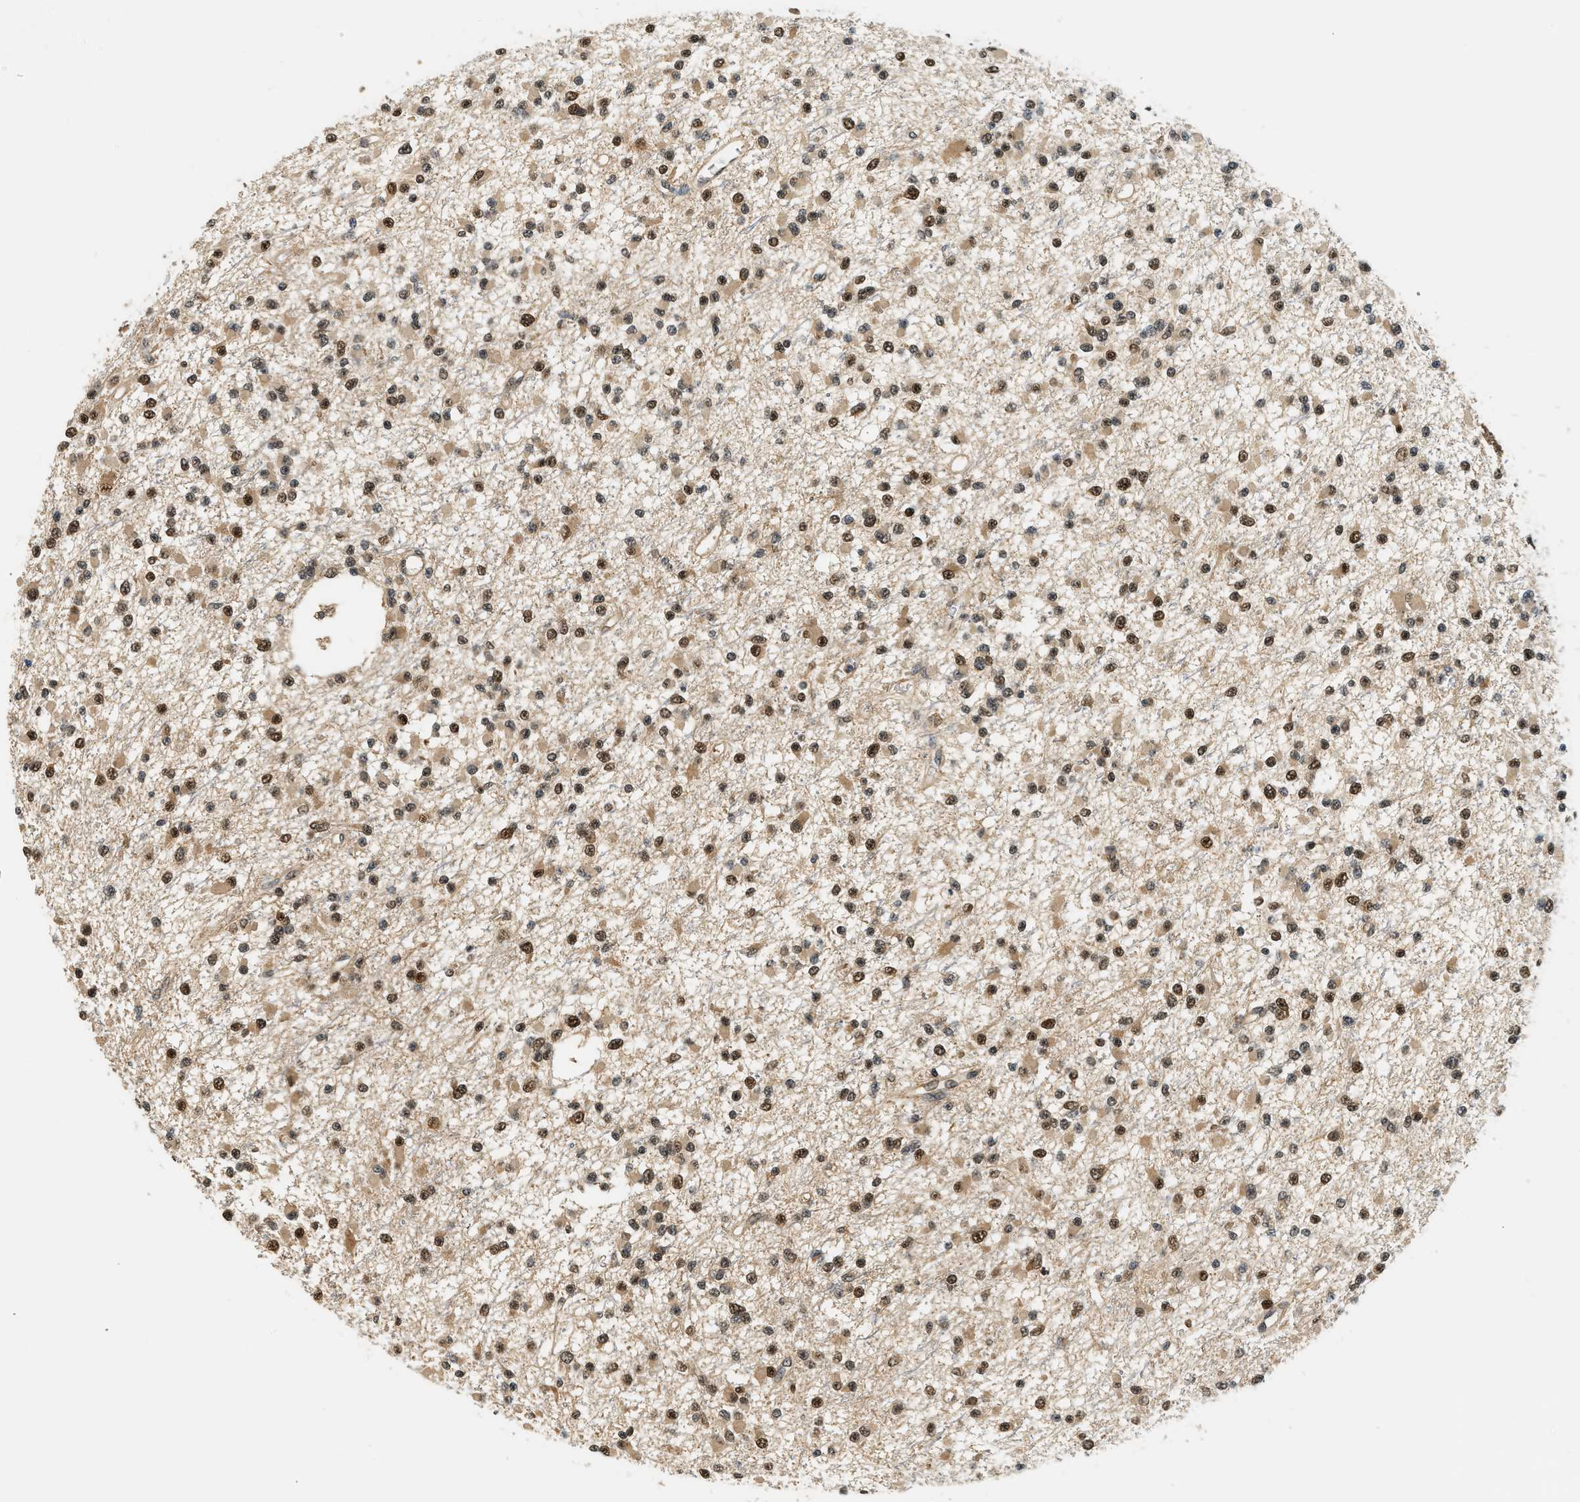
{"staining": {"intensity": "strong", "quantity": ">75%", "location": "nuclear"}, "tissue": "glioma", "cell_type": "Tumor cells", "image_type": "cancer", "snomed": [{"axis": "morphology", "description": "Glioma, malignant, Low grade"}, {"axis": "topography", "description": "Brain"}], "caption": "This is an image of immunohistochemistry staining of malignant low-grade glioma, which shows strong staining in the nuclear of tumor cells.", "gene": "PSMD3", "patient": {"sex": "female", "age": 22}}